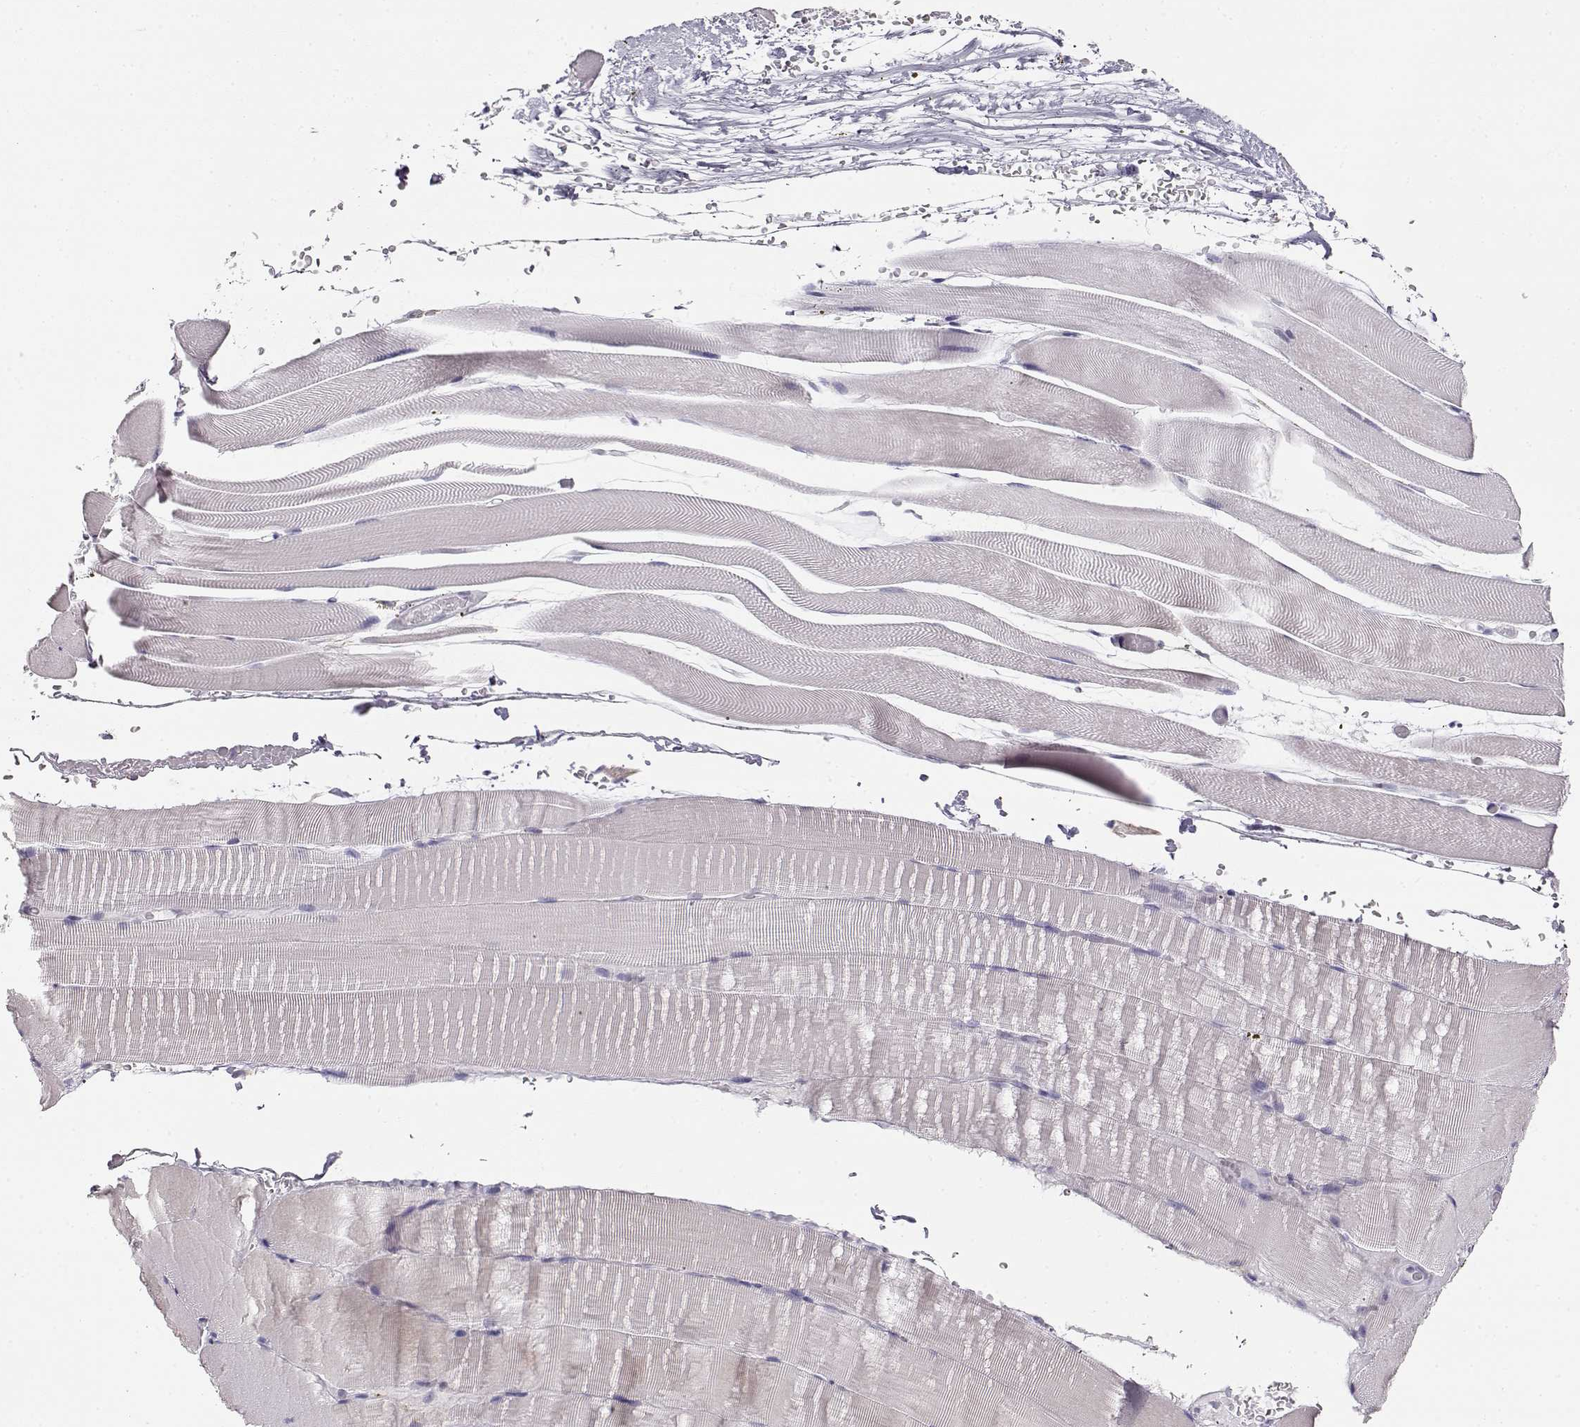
{"staining": {"intensity": "negative", "quantity": "none", "location": "none"}, "tissue": "skeletal muscle", "cell_type": "Myocytes", "image_type": "normal", "snomed": [{"axis": "morphology", "description": "Normal tissue, NOS"}, {"axis": "topography", "description": "Skeletal muscle"}], "caption": "Immunohistochemical staining of unremarkable skeletal muscle demonstrates no significant positivity in myocytes.", "gene": "GLIPR1L2", "patient": {"sex": "female", "age": 37}}